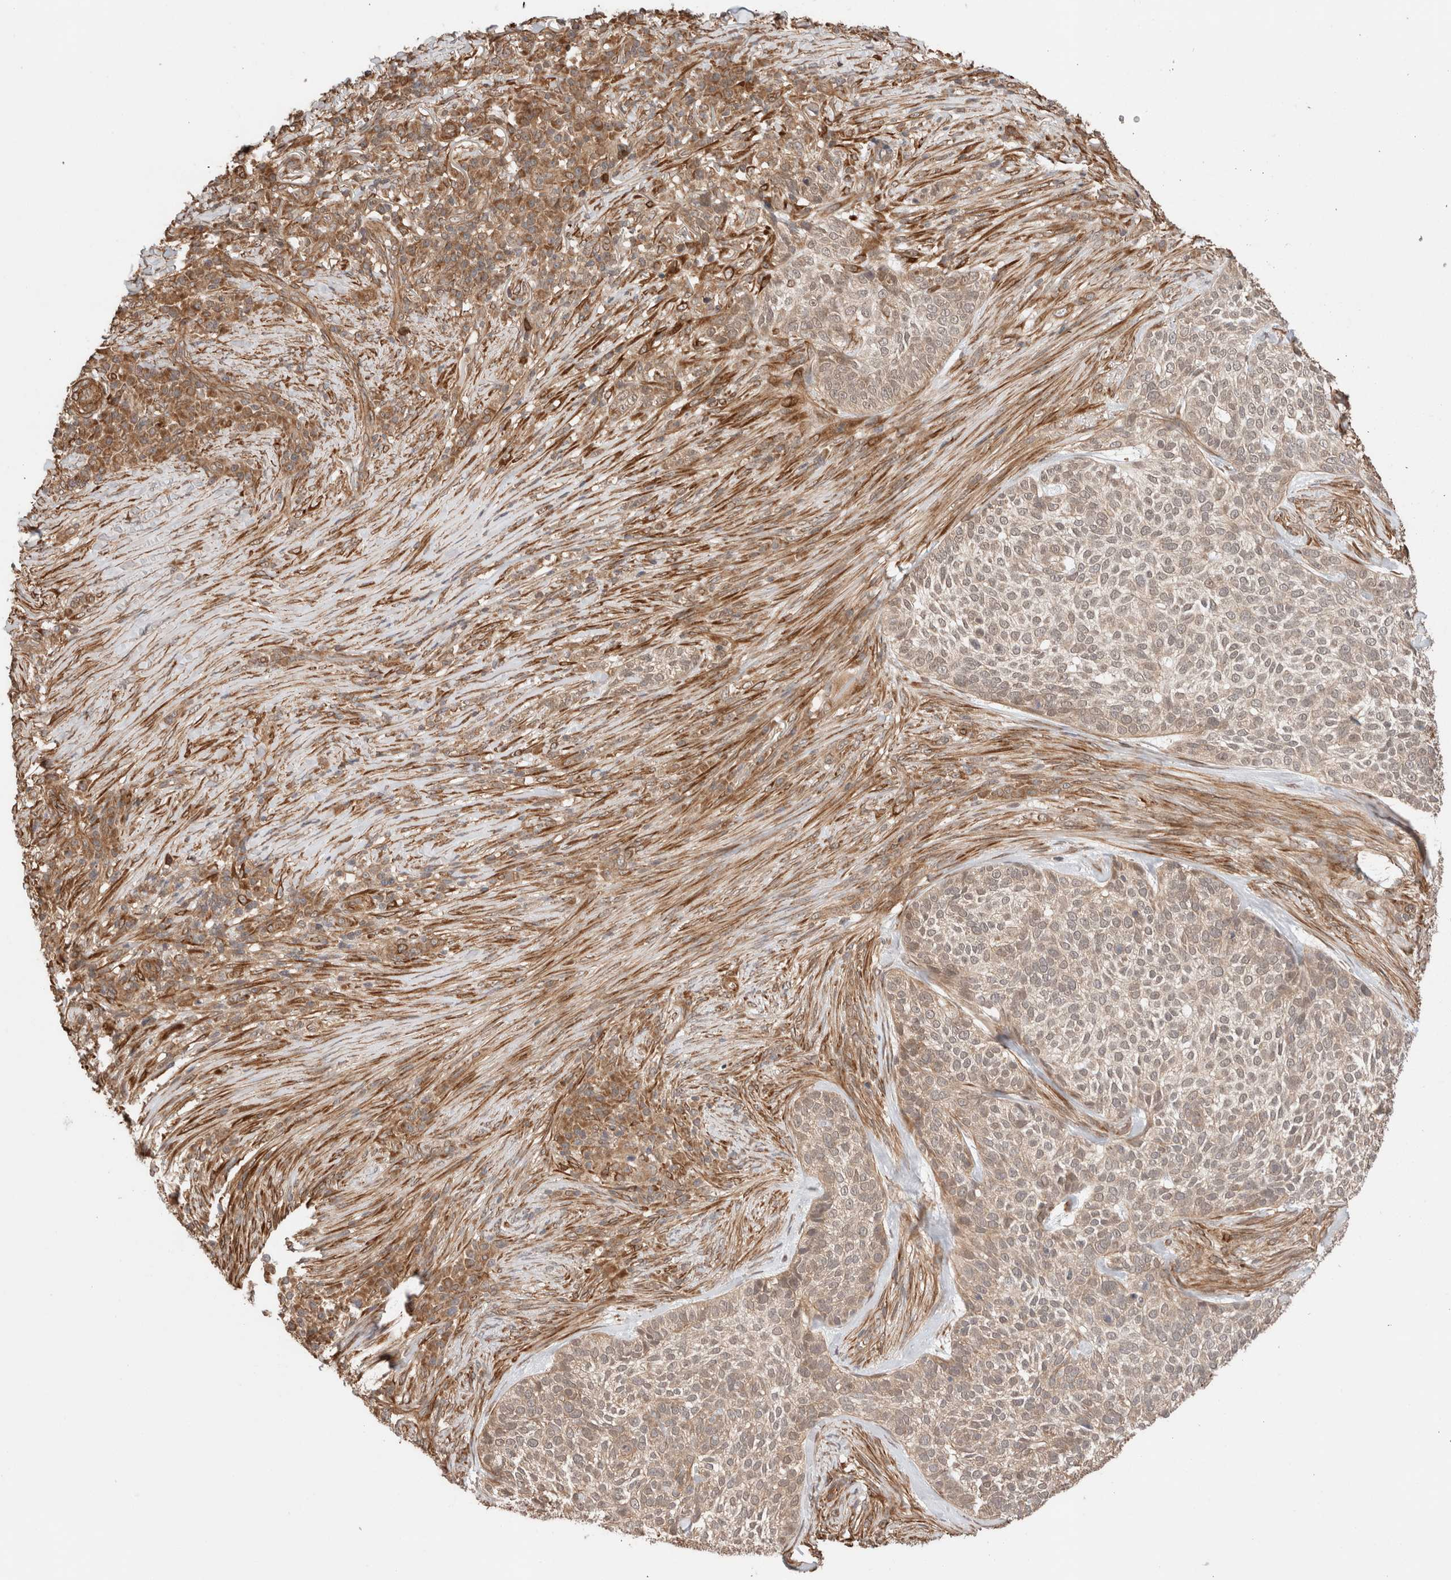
{"staining": {"intensity": "weak", "quantity": ">75%", "location": "cytoplasmic/membranous"}, "tissue": "skin cancer", "cell_type": "Tumor cells", "image_type": "cancer", "snomed": [{"axis": "morphology", "description": "Basal cell carcinoma"}, {"axis": "topography", "description": "Skin"}], "caption": "This image reveals immunohistochemistry (IHC) staining of skin basal cell carcinoma, with low weak cytoplasmic/membranous positivity in about >75% of tumor cells.", "gene": "ZNF649", "patient": {"sex": "female", "age": 64}}